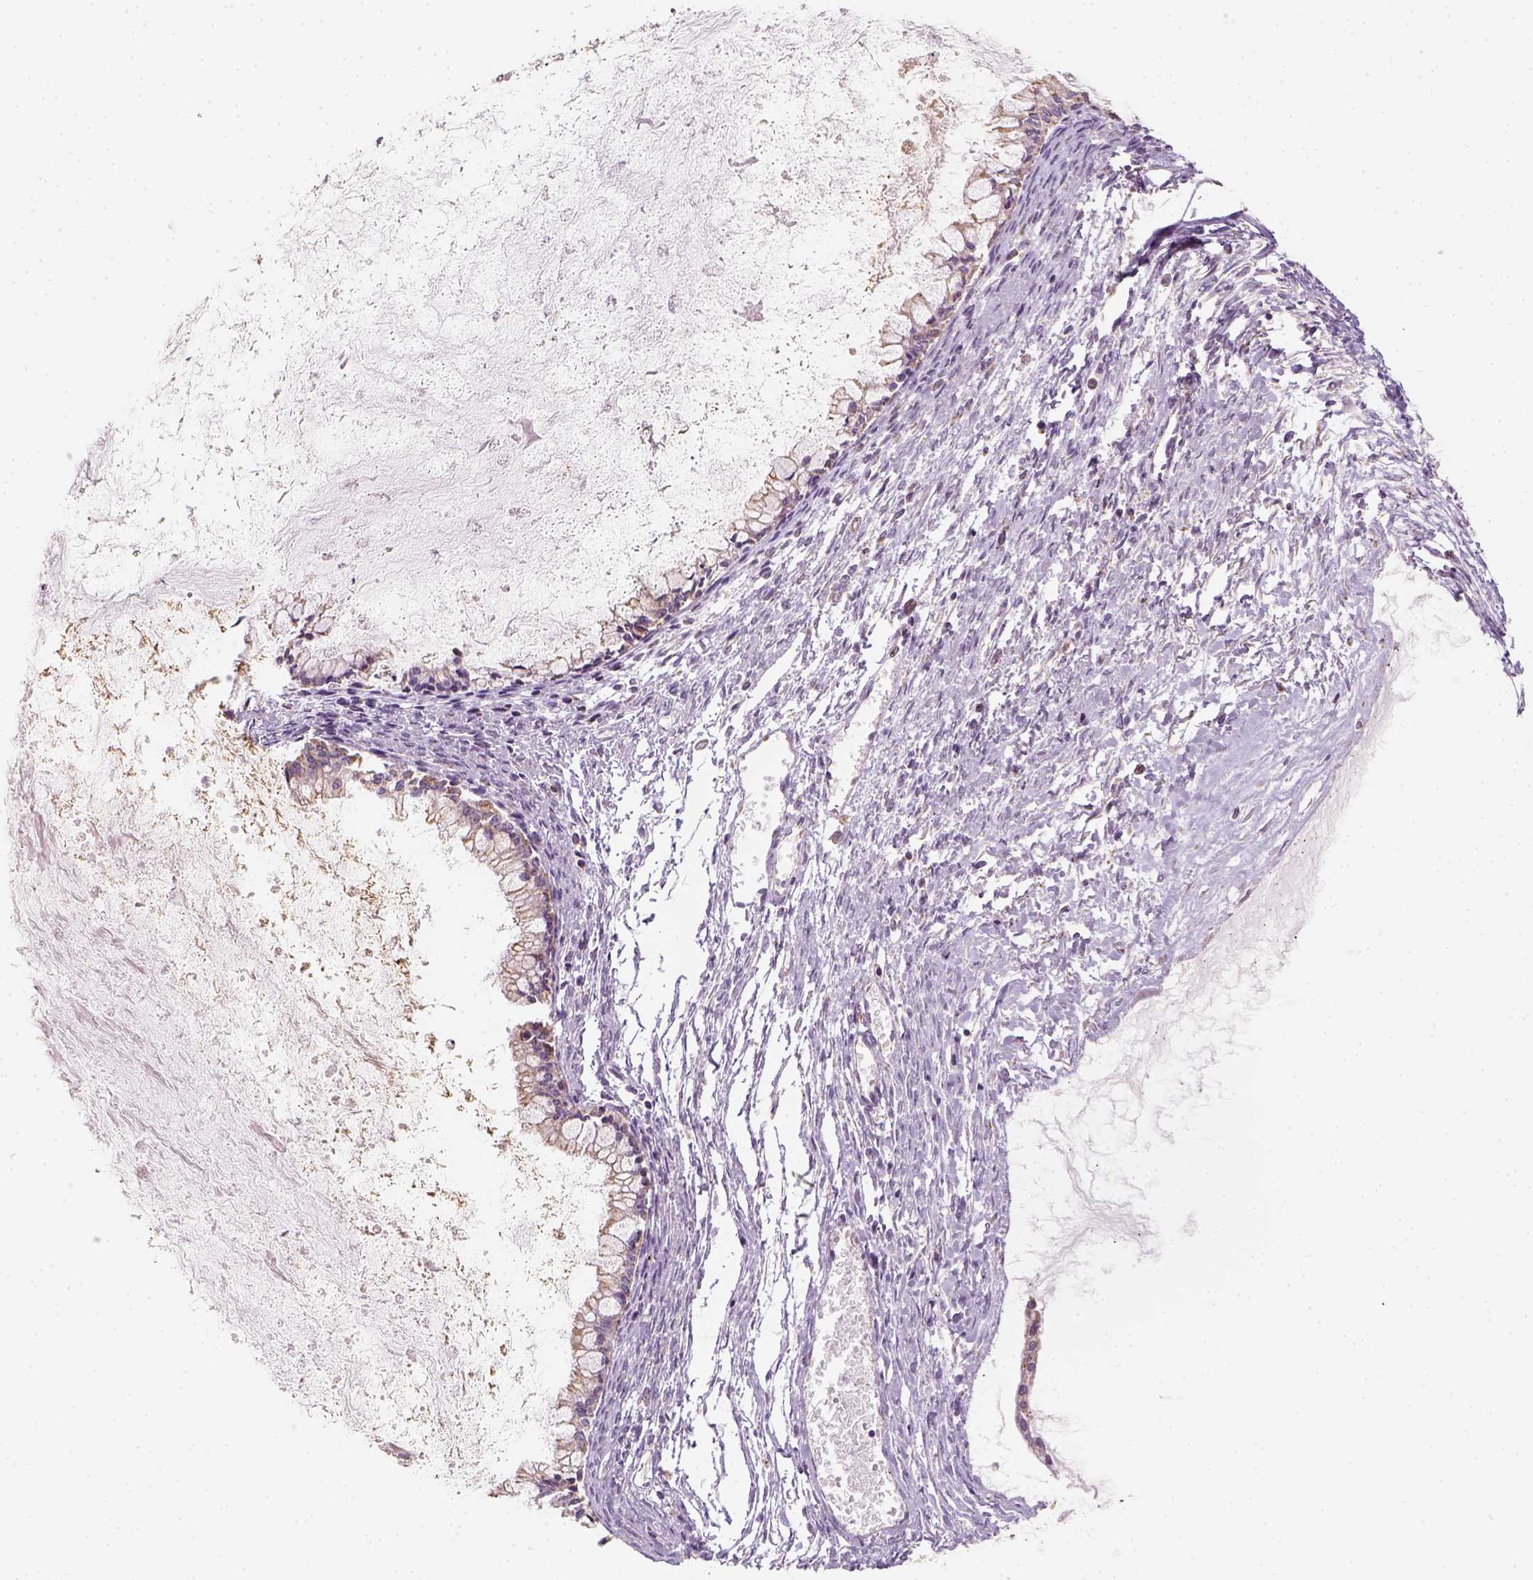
{"staining": {"intensity": "moderate", "quantity": ">75%", "location": "cytoplasmic/membranous"}, "tissue": "ovarian cancer", "cell_type": "Tumor cells", "image_type": "cancer", "snomed": [{"axis": "morphology", "description": "Cystadenocarcinoma, mucinous, NOS"}, {"axis": "topography", "description": "Ovary"}], "caption": "Human ovarian cancer (mucinous cystadenocarcinoma) stained with a protein marker shows moderate staining in tumor cells.", "gene": "LCA5", "patient": {"sex": "female", "age": 67}}